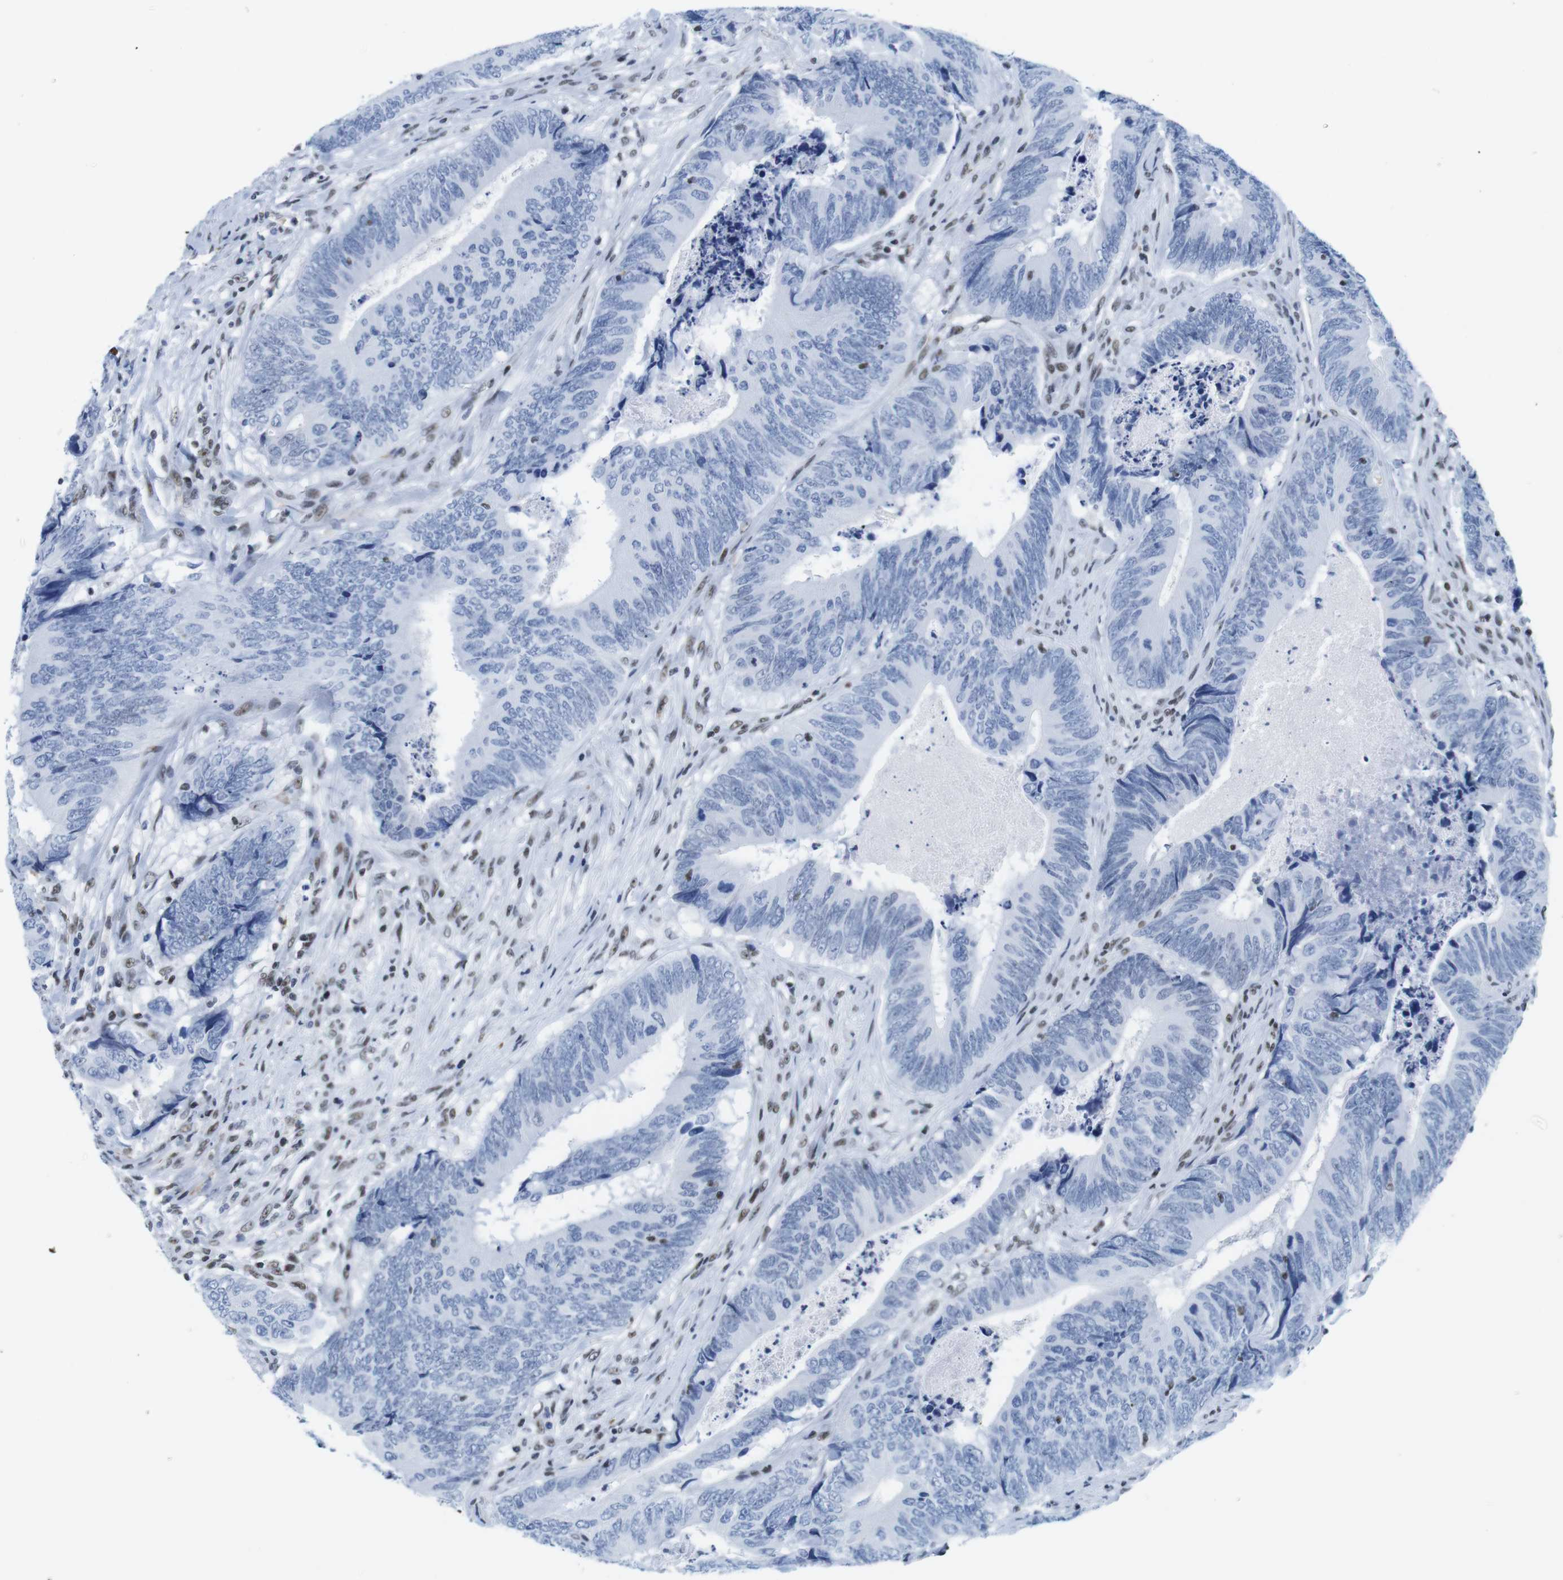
{"staining": {"intensity": "negative", "quantity": "none", "location": "none"}, "tissue": "colorectal cancer", "cell_type": "Tumor cells", "image_type": "cancer", "snomed": [{"axis": "morphology", "description": "Normal tissue, NOS"}, {"axis": "morphology", "description": "Adenocarcinoma, NOS"}, {"axis": "topography", "description": "Colon"}], "caption": "An IHC image of colorectal adenocarcinoma is shown. There is no staining in tumor cells of colorectal adenocarcinoma.", "gene": "IFI16", "patient": {"sex": "male", "age": 56}}